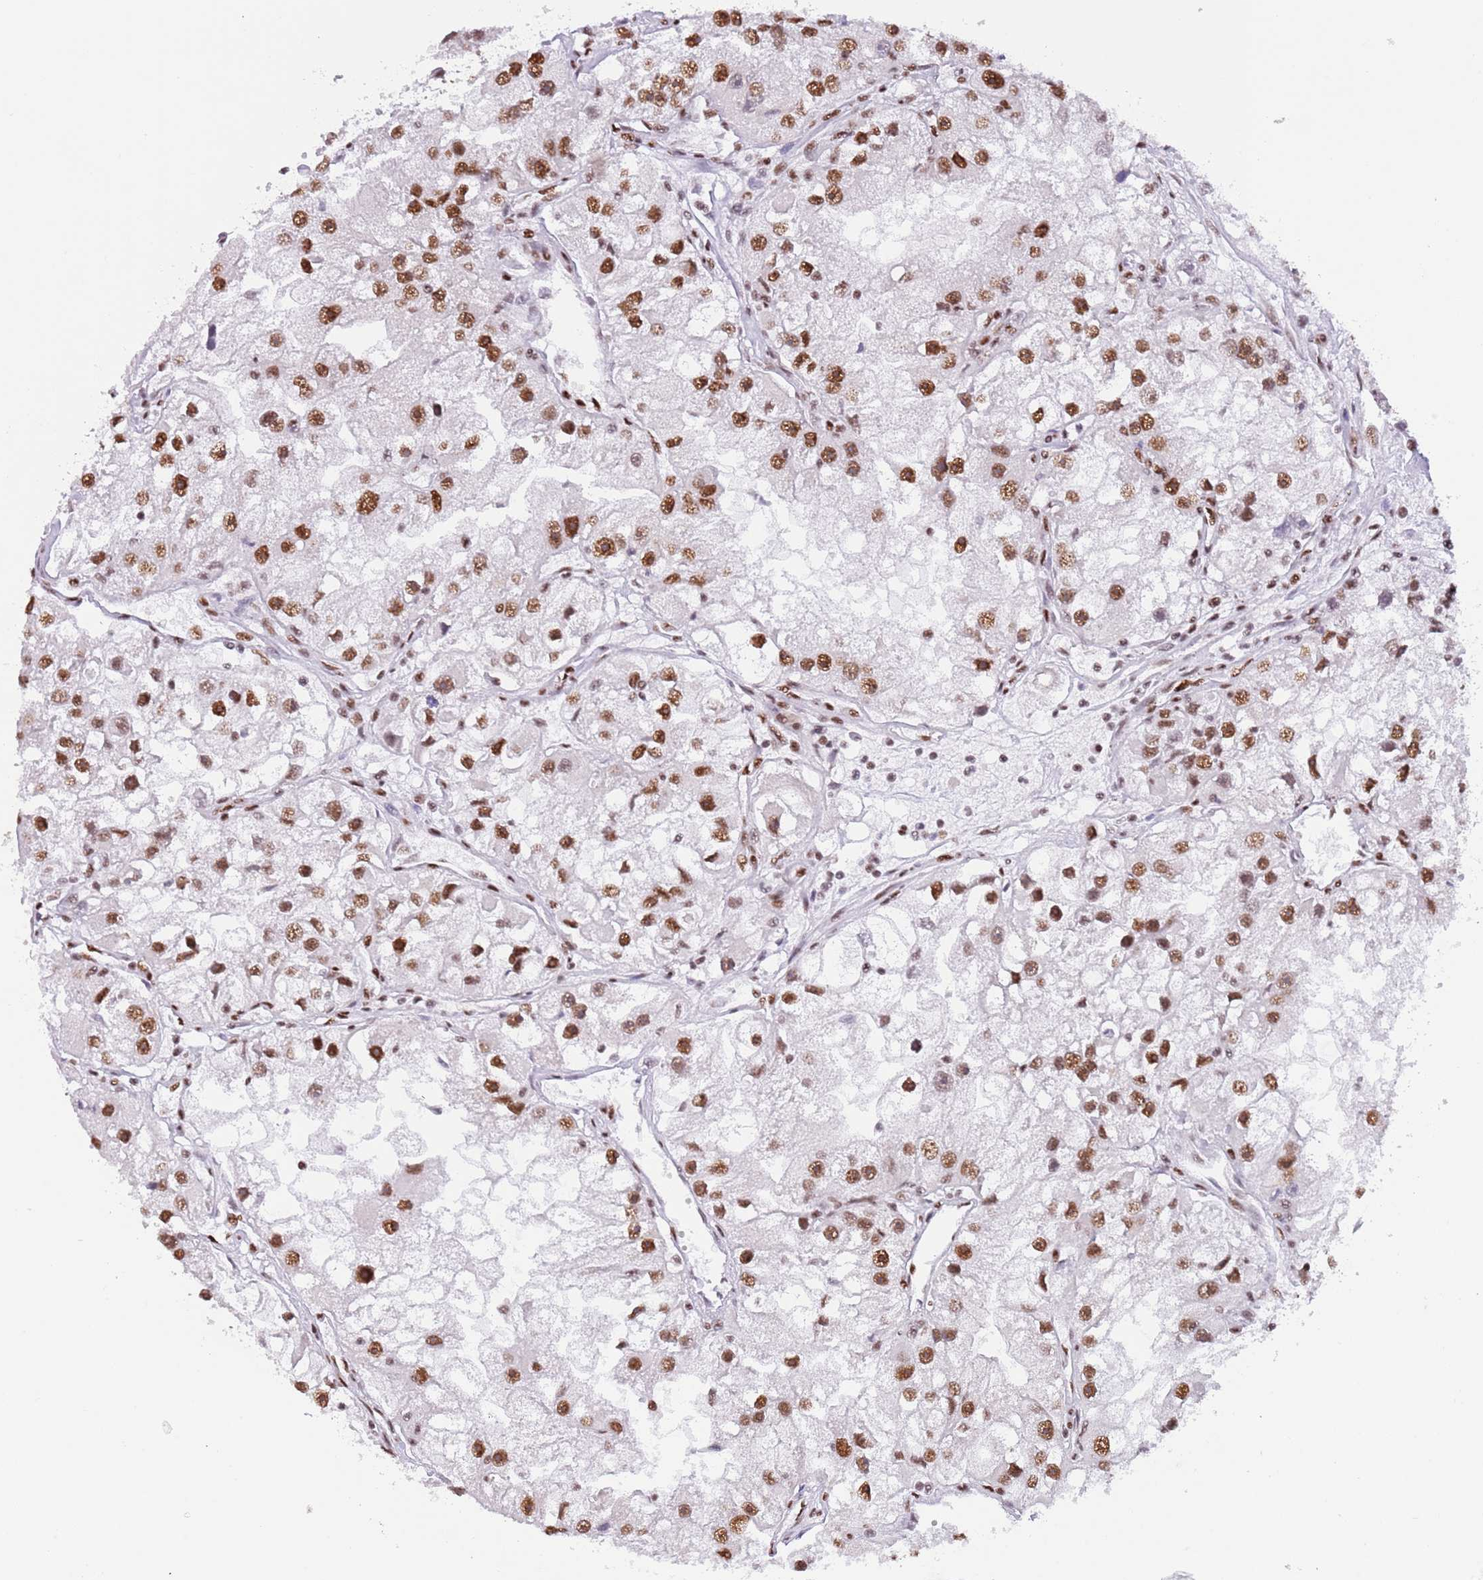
{"staining": {"intensity": "strong", "quantity": ">75%", "location": "nuclear"}, "tissue": "renal cancer", "cell_type": "Tumor cells", "image_type": "cancer", "snomed": [{"axis": "morphology", "description": "Adenocarcinoma, NOS"}, {"axis": "topography", "description": "Kidney"}], "caption": "Immunohistochemistry (DAB) staining of human adenocarcinoma (renal) exhibits strong nuclear protein expression in approximately >75% of tumor cells.", "gene": "SF3A2", "patient": {"sex": "male", "age": 63}}